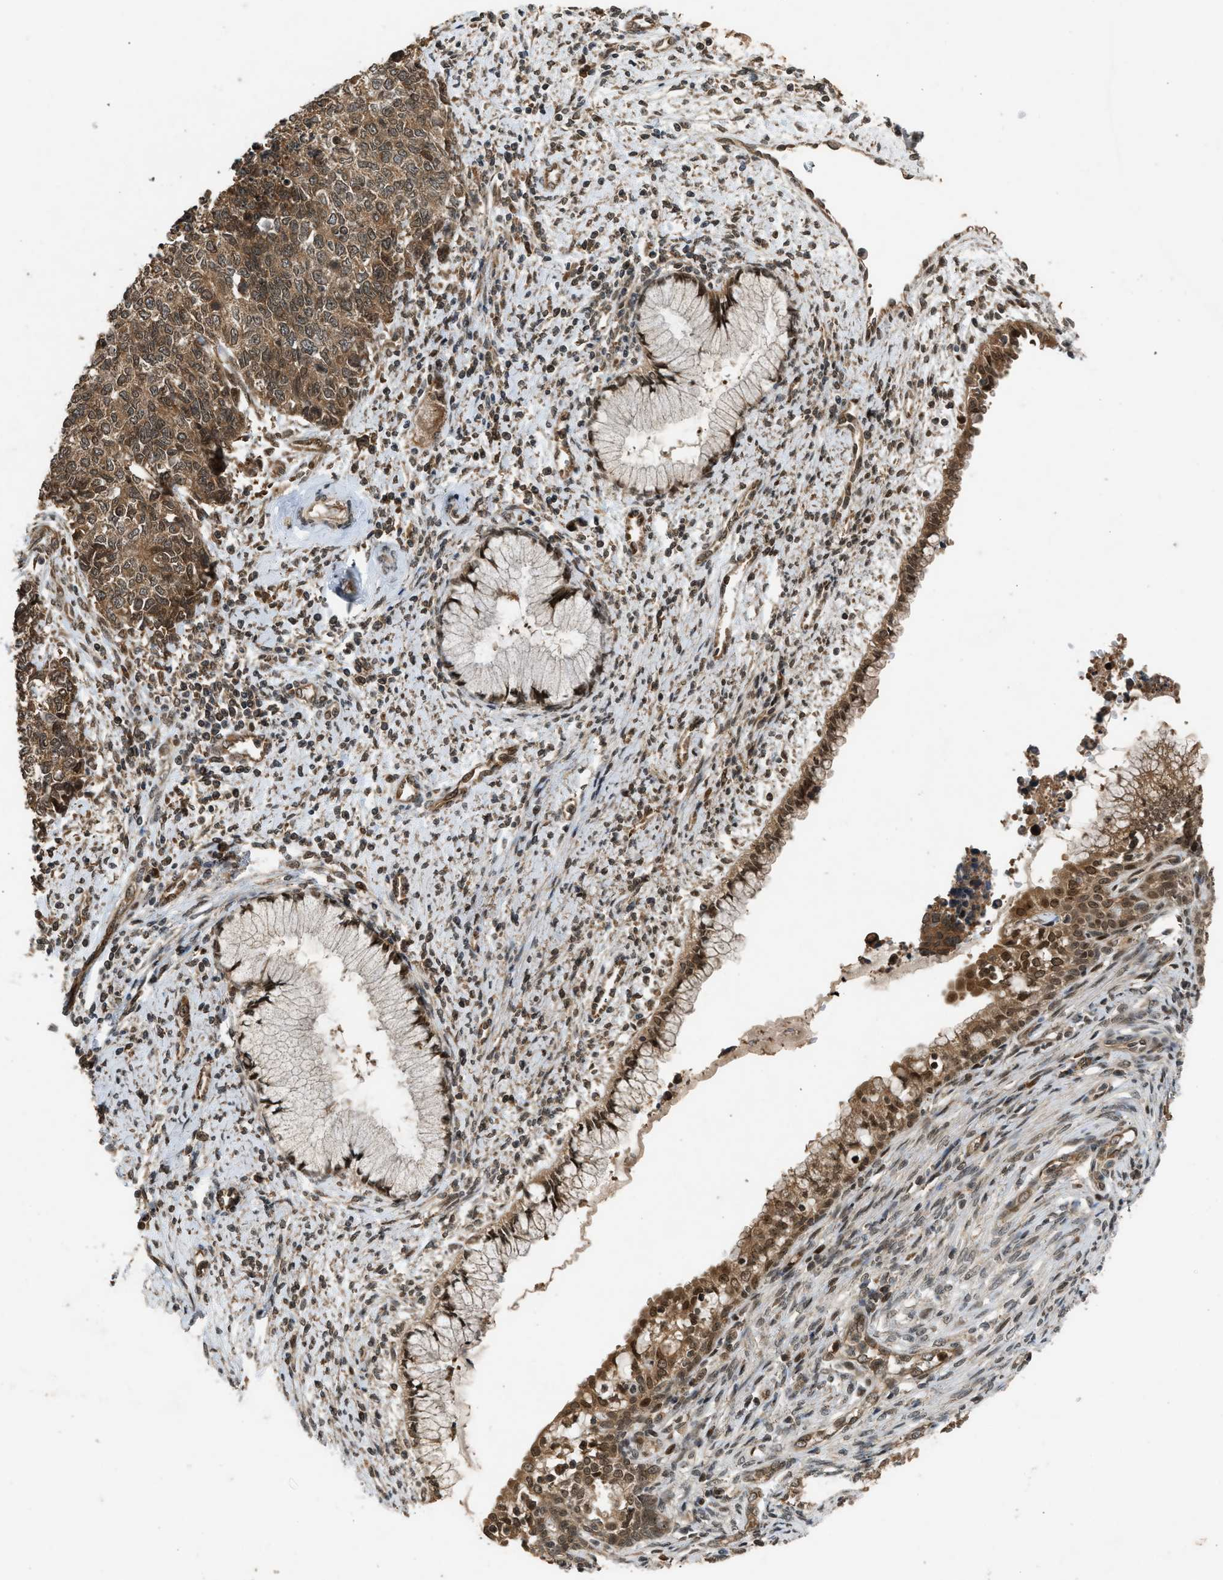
{"staining": {"intensity": "moderate", "quantity": ">75%", "location": "cytoplasmic/membranous"}, "tissue": "cervical cancer", "cell_type": "Tumor cells", "image_type": "cancer", "snomed": [{"axis": "morphology", "description": "Squamous cell carcinoma, NOS"}, {"axis": "topography", "description": "Cervix"}], "caption": "High-magnification brightfield microscopy of cervical cancer stained with DAB (3,3'-diaminobenzidine) (brown) and counterstained with hematoxylin (blue). tumor cells exhibit moderate cytoplasmic/membranous staining is identified in approximately>75% of cells.", "gene": "TXNL1", "patient": {"sex": "female", "age": 63}}